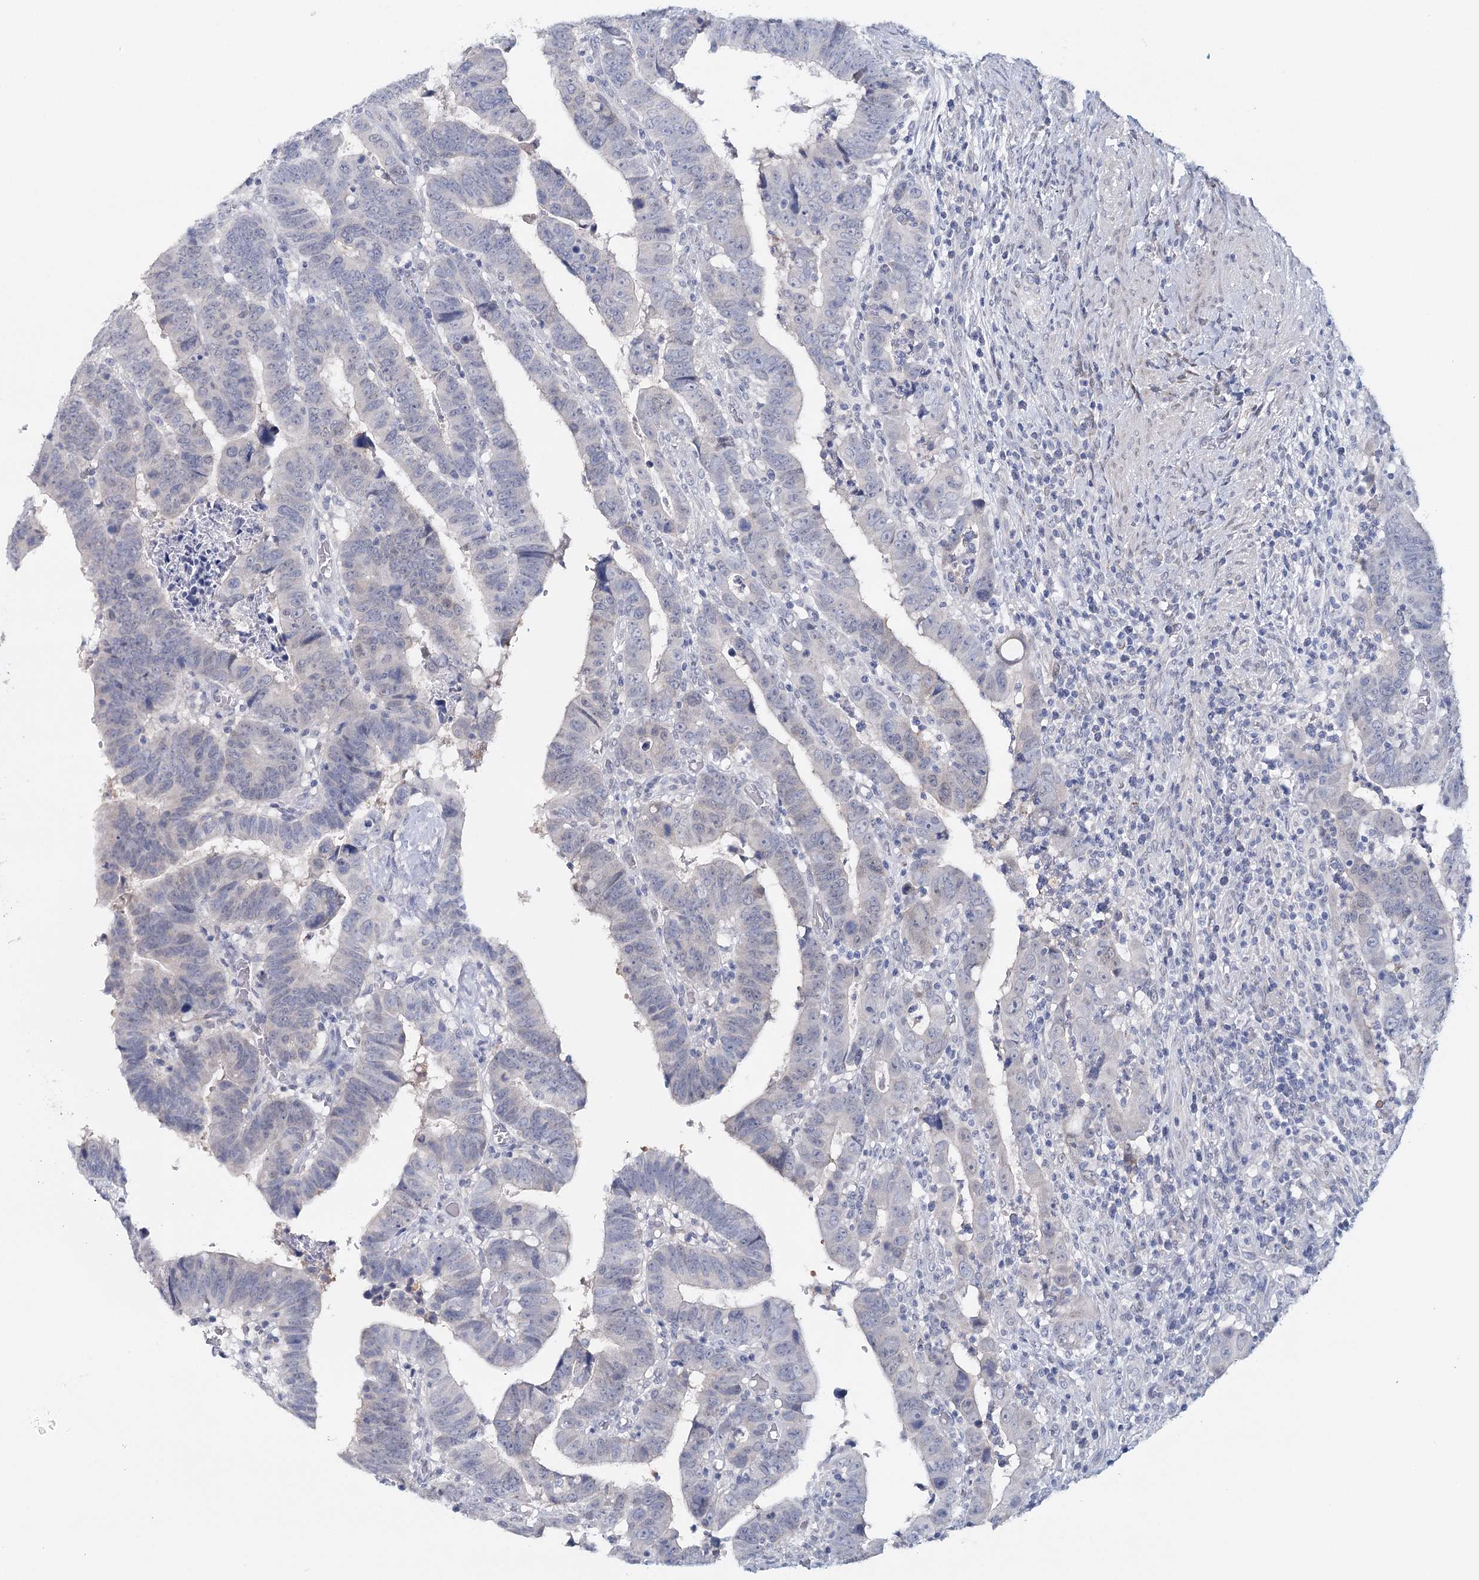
{"staining": {"intensity": "negative", "quantity": "none", "location": "none"}, "tissue": "colorectal cancer", "cell_type": "Tumor cells", "image_type": "cancer", "snomed": [{"axis": "morphology", "description": "Normal tissue, NOS"}, {"axis": "morphology", "description": "Adenocarcinoma, NOS"}, {"axis": "topography", "description": "Rectum"}], "caption": "Human colorectal cancer (adenocarcinoma) stained for a protein using IHC shows no expression in tumor cells.", "gene": "HSPA4L", "patient": {"sex": "female", "age": 65}}